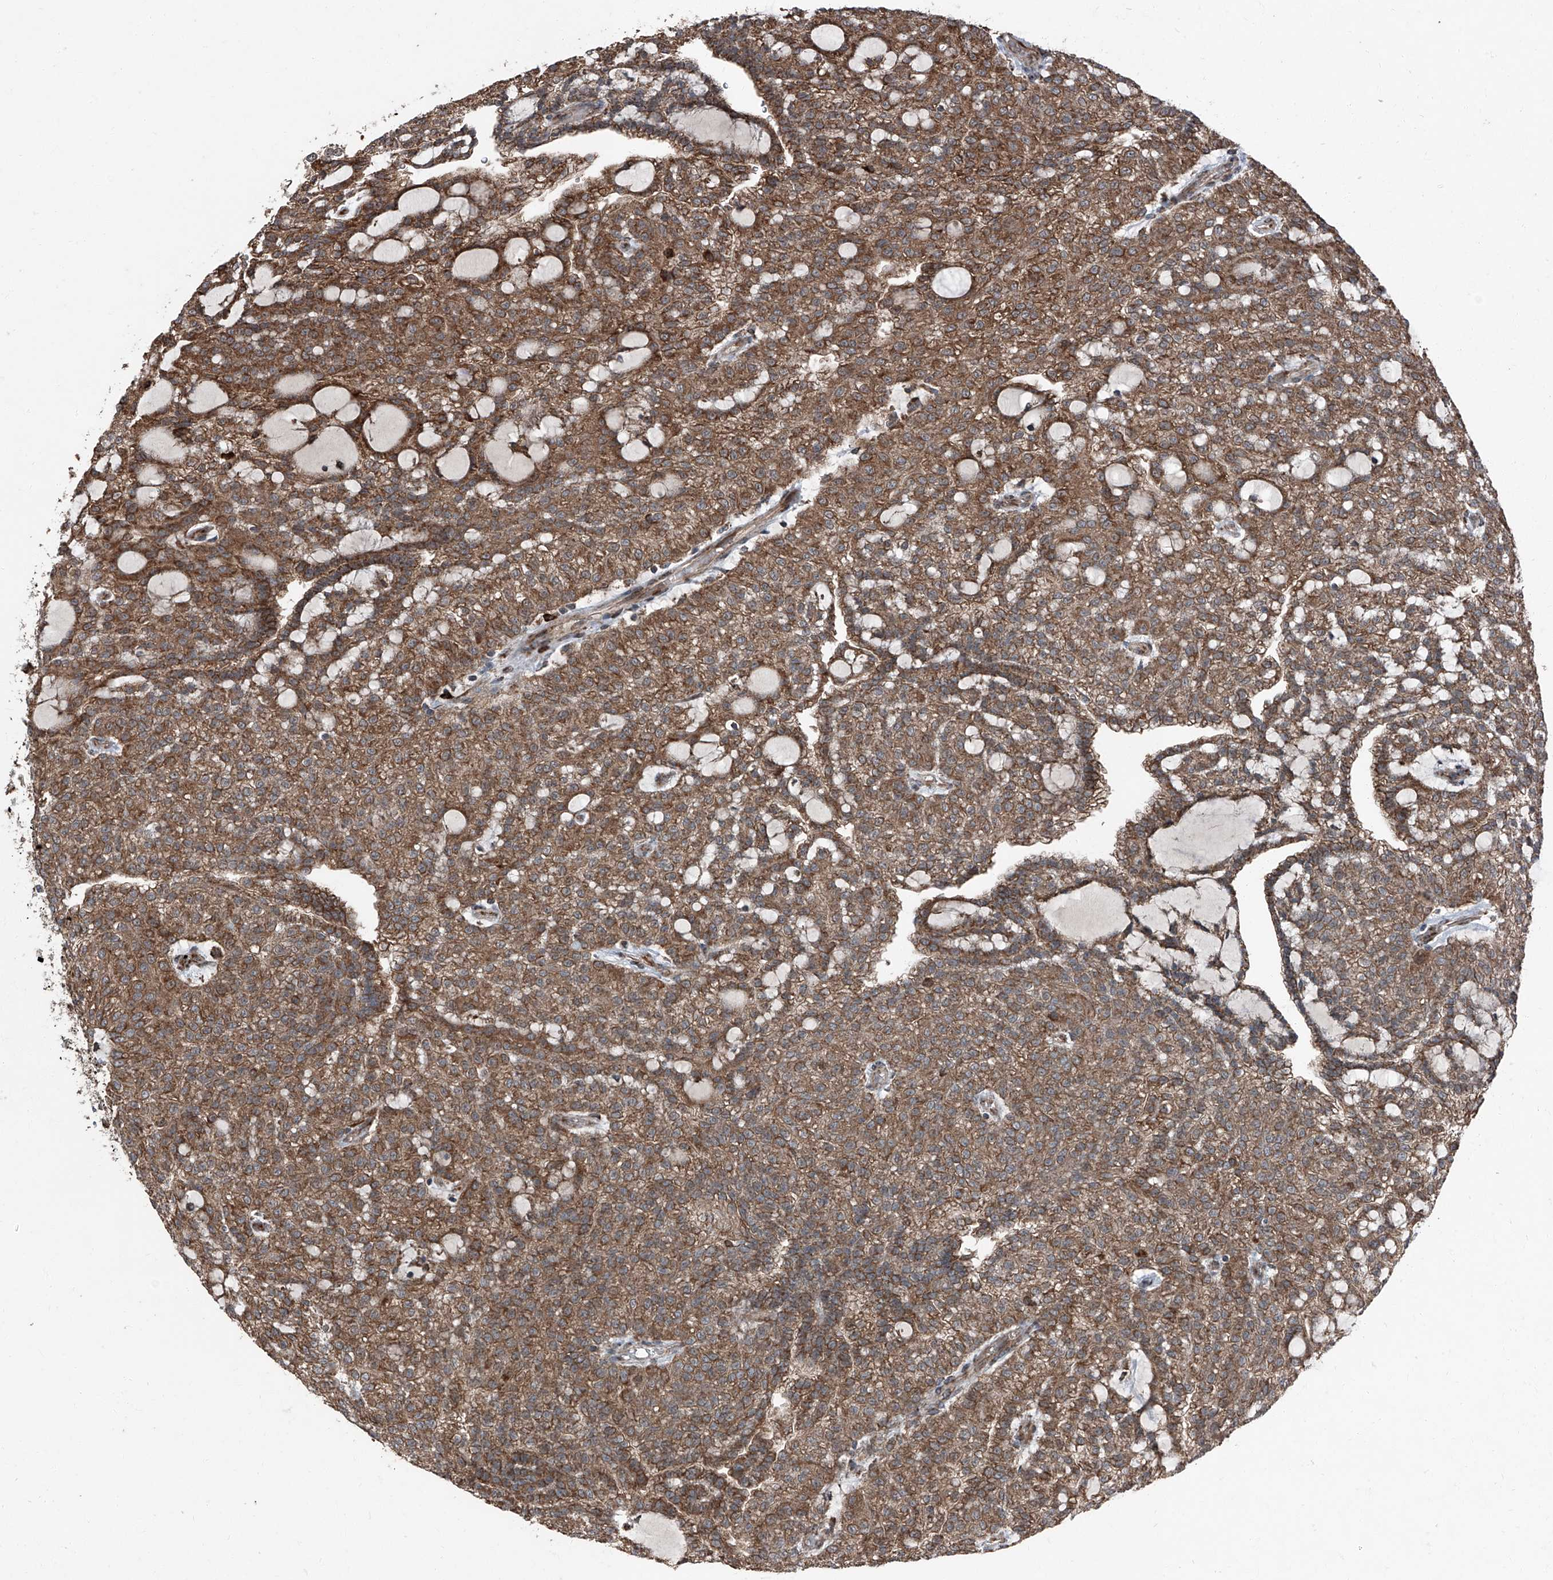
{"staining": {"intensity": "moderate", "quantity": ">75%", "location": "cytoplasmic/membranous"}, "tissue": "renal cancer", "cell_type": "Tumor cells", "image_type": "cancer", "snomed": [{"axis": "morphology", "description": "Adenocarcinoma, NOS"}, {"axis": "topography", "description": "Kidney"}], "caption": "Immunohistochemistry (IHC) micrograph of neoplastic tissue: human renal cancer (adenocarcinoma) stained using IHC demonstrates medium levels of moderate protein expression localized specifically in the cytoplasmic/membranous of tumor cells, appearing as a cytoplasmic/membranous brown color.", "gene": "LIMK1", "patient": {"sex": "male", "age": 63}}